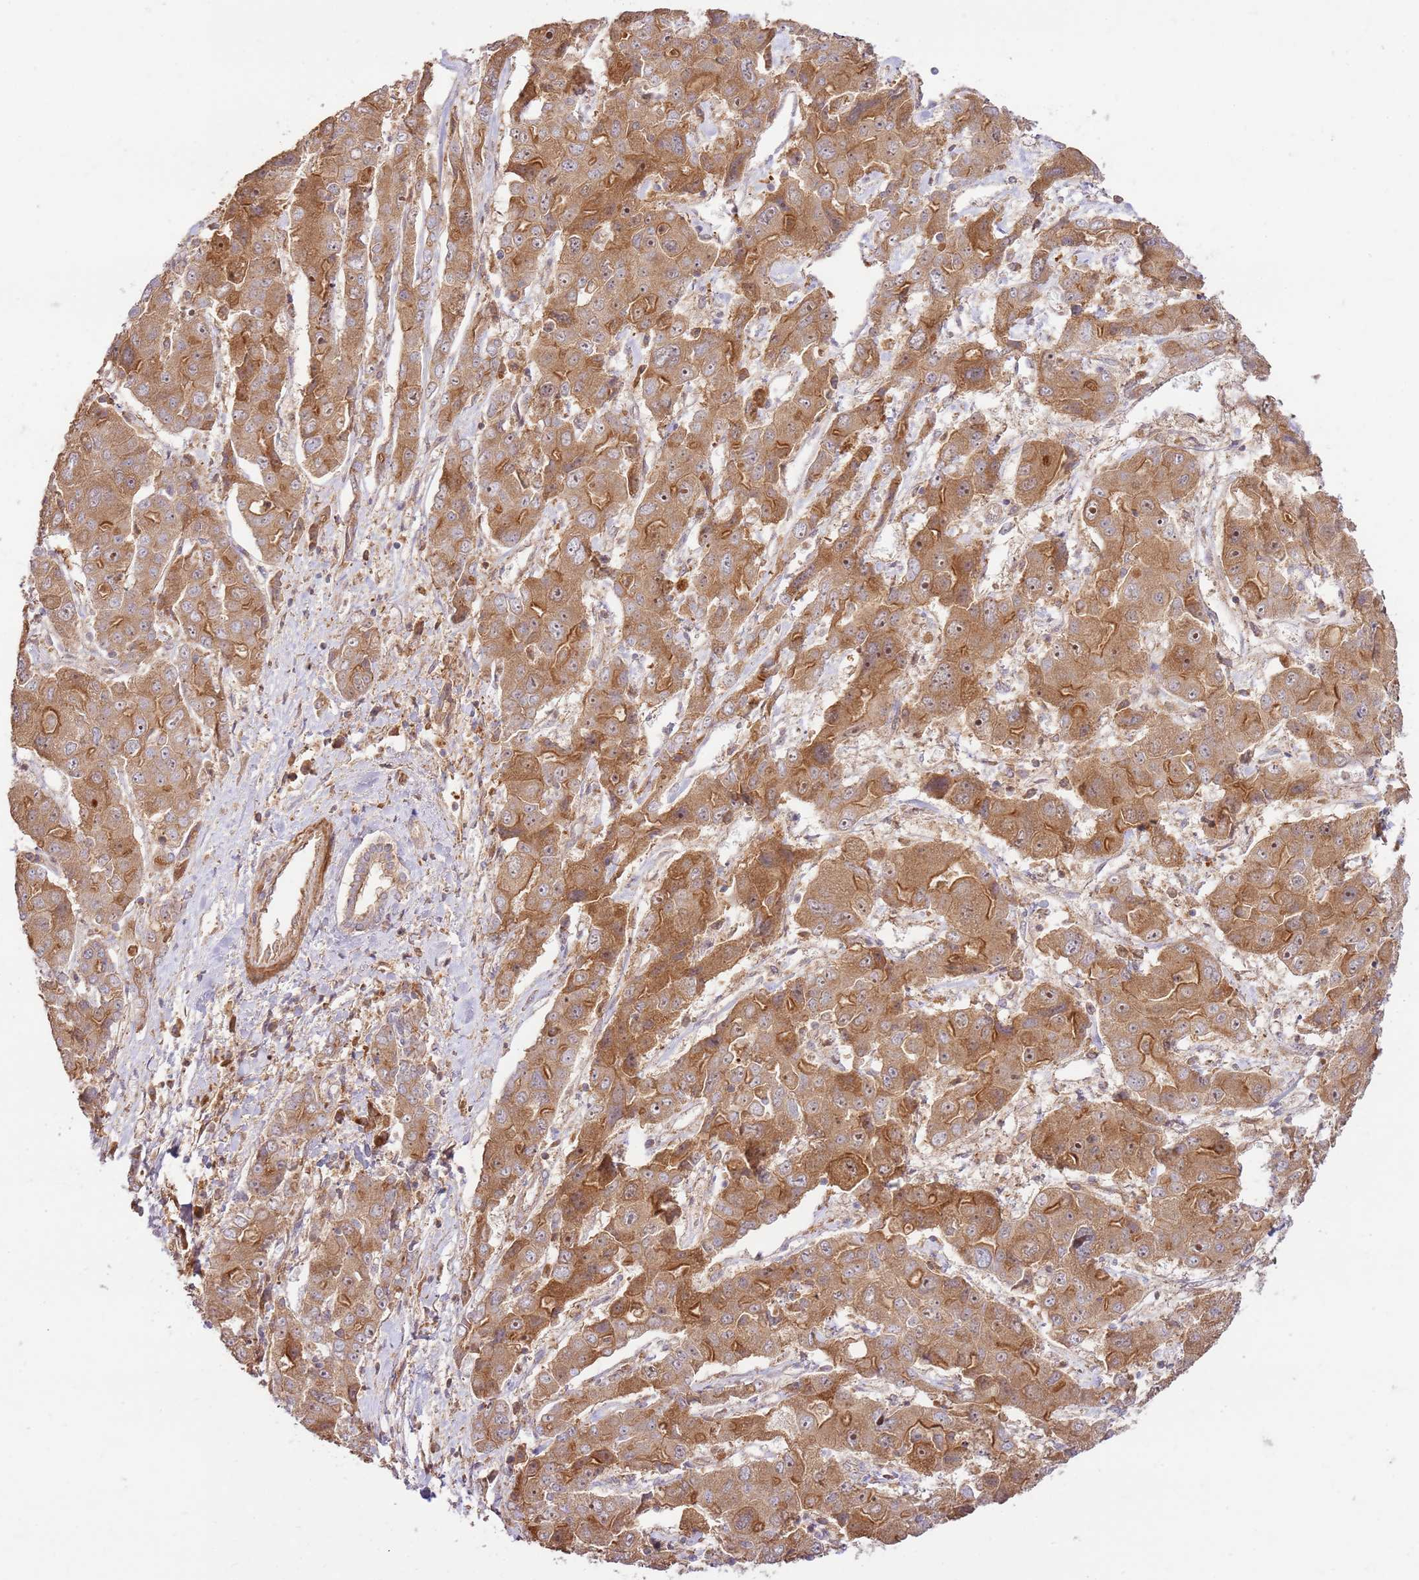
{"staining": {"intensity": "moderate", "quantity": ">75%", "location": "cytoplasmic/membranous"}, "tissue": "liver cancer", "cell_type": "Tumor cells", "image_type": "cancer", "snomed": [{"axis": "morphology", "description": "Cholangiocarcinoma"}, {"axis": "topography", "description": "Liver"}], "caption": "Immunohistochemical staining of liver cholangiocarcinoma reveals medium levels of moderate cytoplasmic/membranous expression in approximately >75% of tumor cells.", "gene": "GAREM1", "patient": {"sex": "male", "age": 67}}